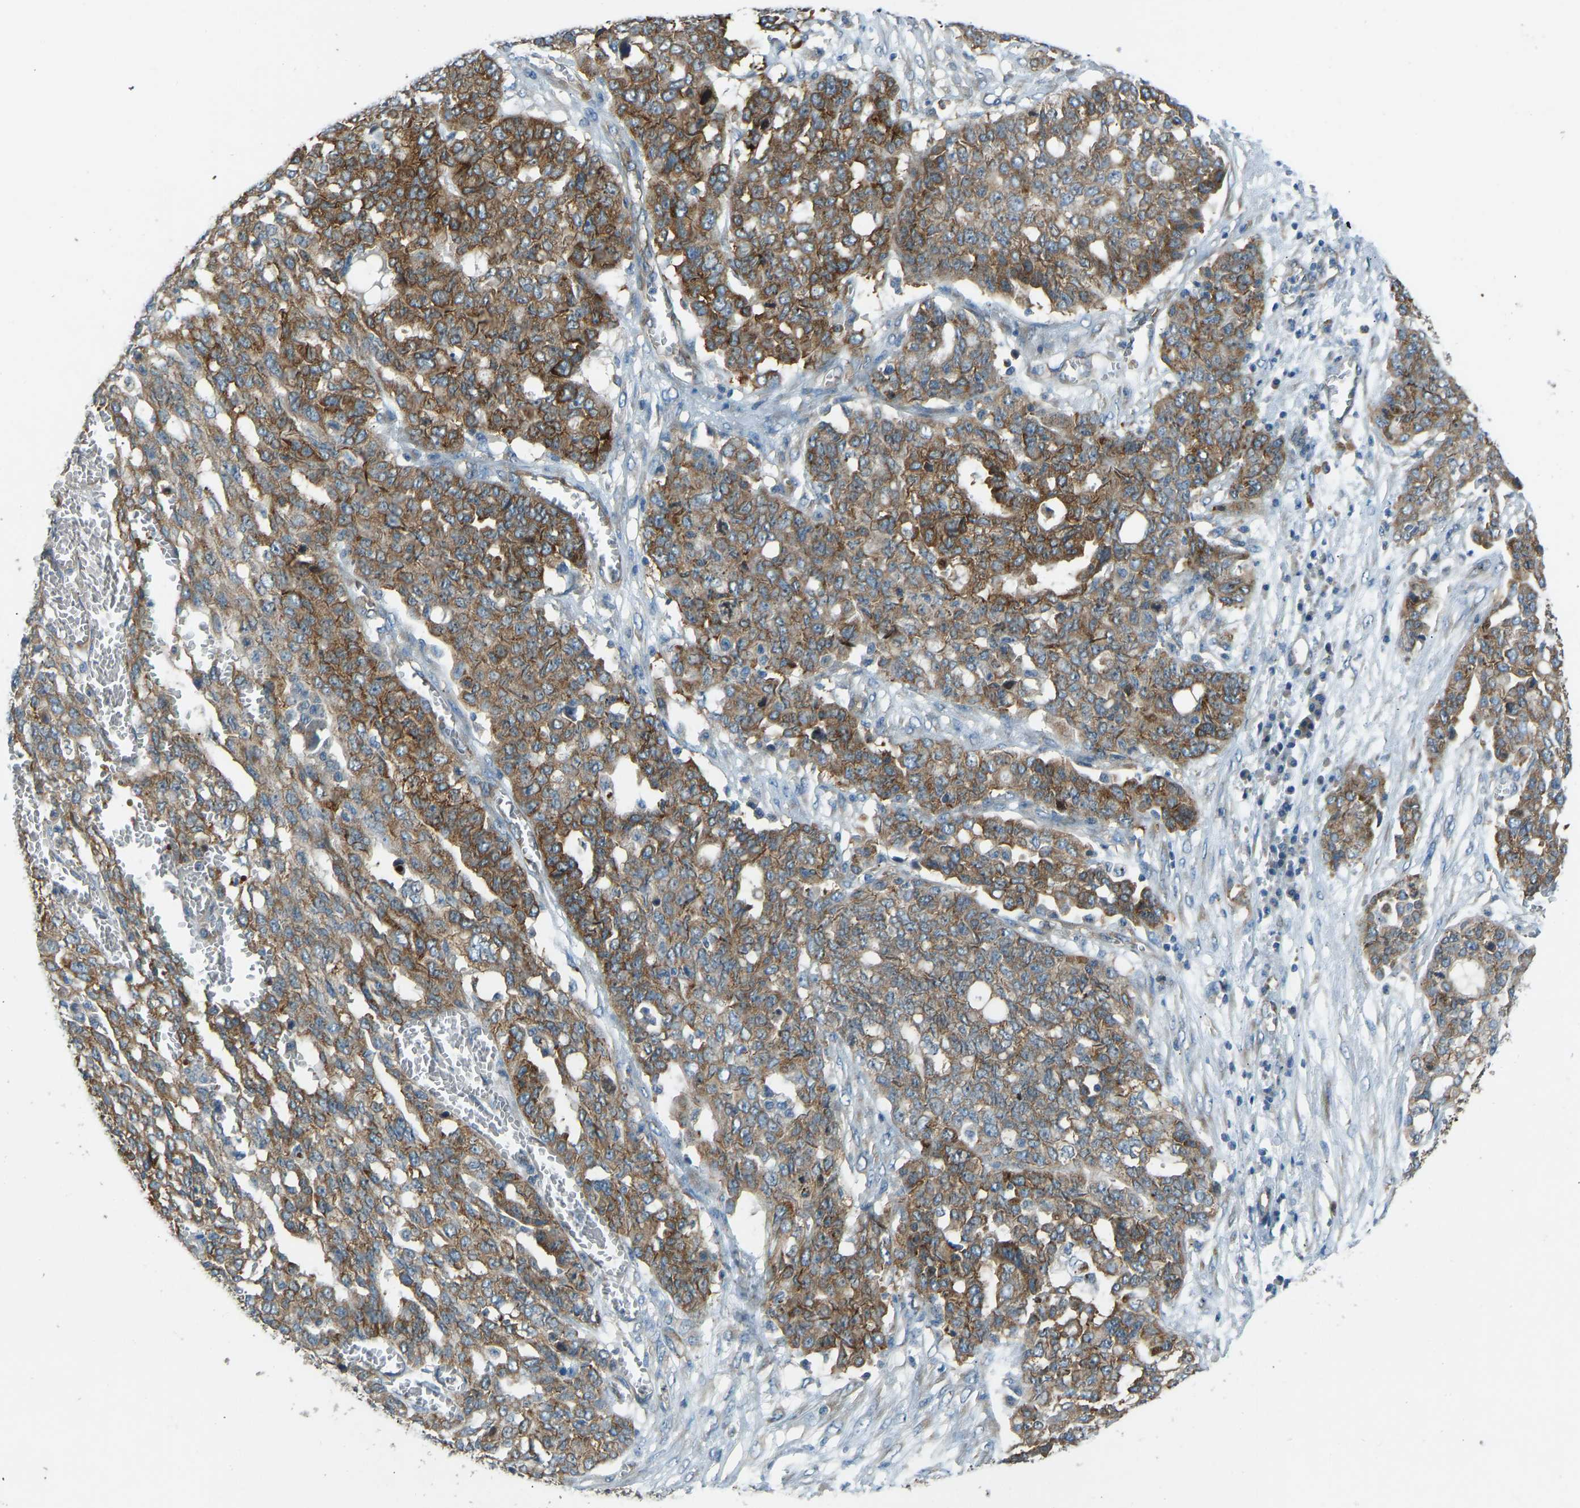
{"staining": {"intensity": "moderate", "quantity": ">75%", "location": "cytoplasmic/membranous"}, "tissue": "ovarian cancer", "cell_type": "Tumor cells", "image_type": "cancer", "snomed": [{"axis": "morphology", "description": "Cystadenocarcinoma, serous, NOS"}, {"axis": "topography", "description": "Soft tissue"}, {"axis": "topography", "description": "Ovary"}], "caption": "An image showing moderate cytoplasmic/membranous staining in approximately >75% of tumor cells in serous cystadenocarcinoma (ovarian), as visualized by brown immunohistochemical staining.", "gene": "STAU2", "patient": {"sex": "female", "age": 57}}